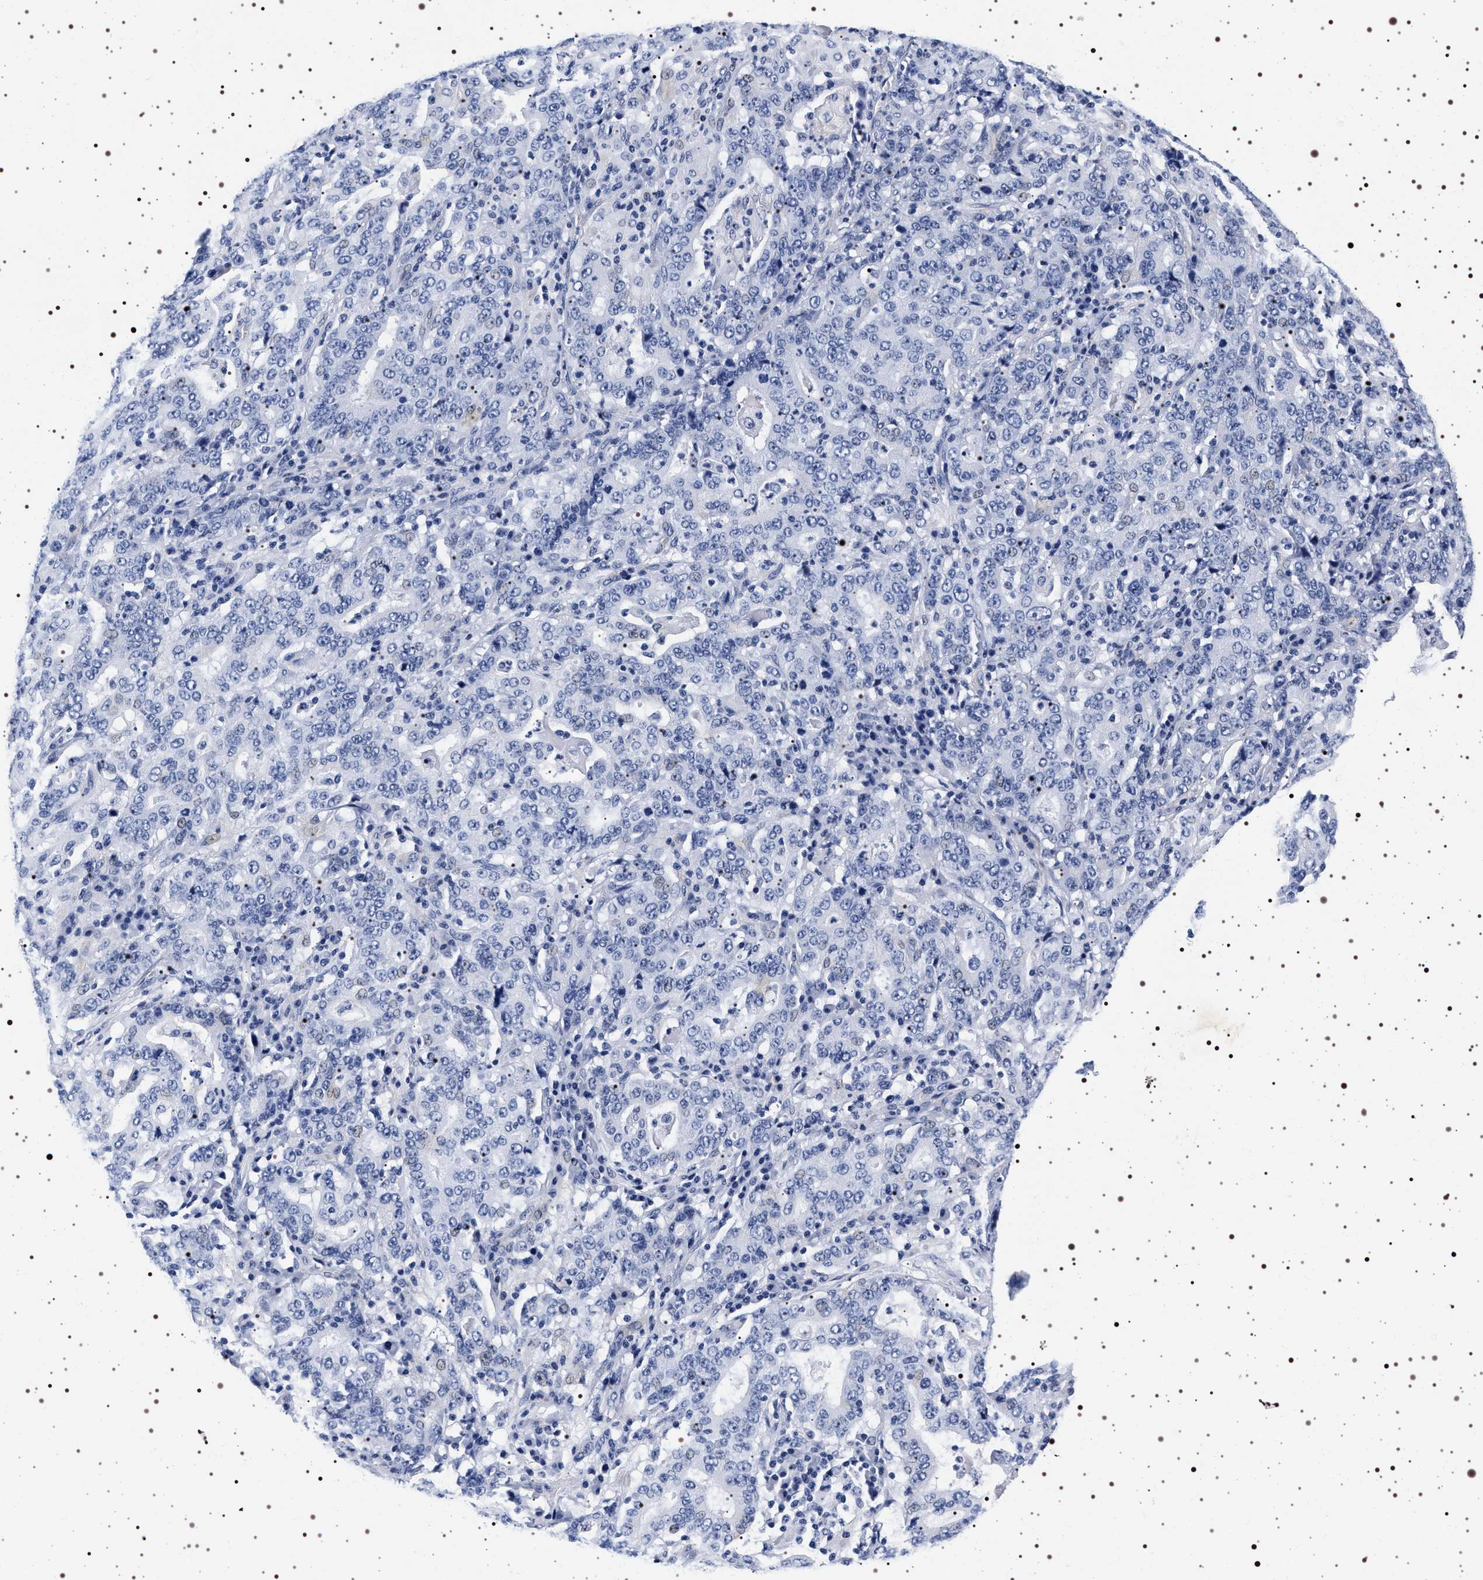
{"staining": {"intensity": "negative", "quantity": "none", "location": "none"}, "tissue": "stomach cancer", "cell_type": "Tumor cells", "image_type": "cancer", "snomed": [{"axis": "morphology", "description": "Normal tissue, NOS"}, {"axis": "morphology", "description": "Adenocarcinoma, NOS"}, {"axis": "topography", "description": "Stomach, upper"}, {"axis": "topography", "description": "Stomach"}], "caption": "This is an immunohistochemistry photomicrograph of human stomach cancer. There is no staining in tumor cells.", "gene": "SYN1", "patient": {"sex": "male", "age": 59}}